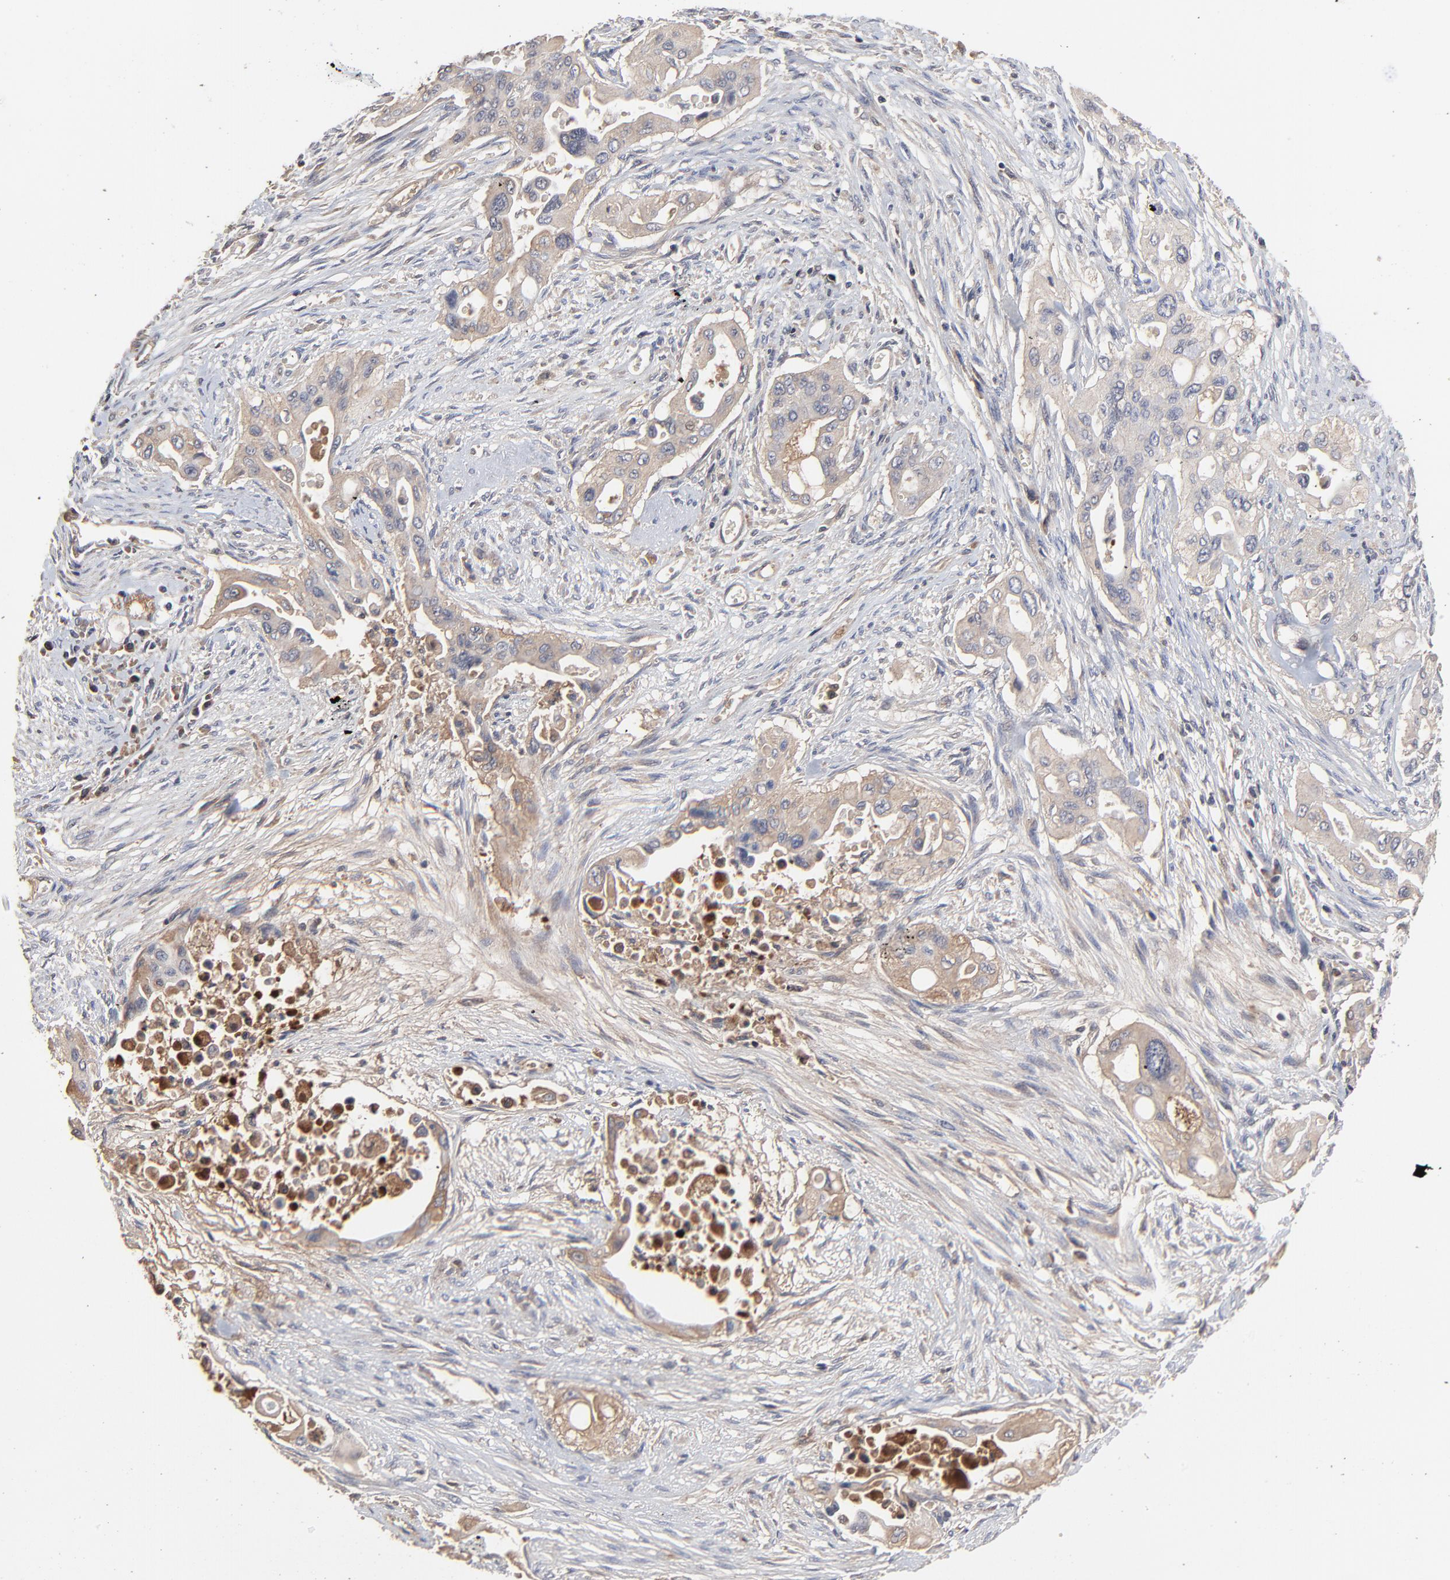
{"staining": {"intensity": "weak", "quantity": ">75%", "location": "cytoplasmic/membranous"}, "tissue": "pancreatic cancer", "cell_type": "Tumor cells", "image_type": "cancer", "snomed": [{"axis": "morphology", "description": "Adenocarcinoma, NOS"}, {"axis": "topography", "description": "Pancreas"}], "caption": "Human pancreatic adenocarcinoma stained with a brown dye demonstrates weak cytoplasmic/membranous positive expression in approximately >75% of tumor cells.", "gene": "VPREB3", "patient": {"sex": "male", "age": 77}}